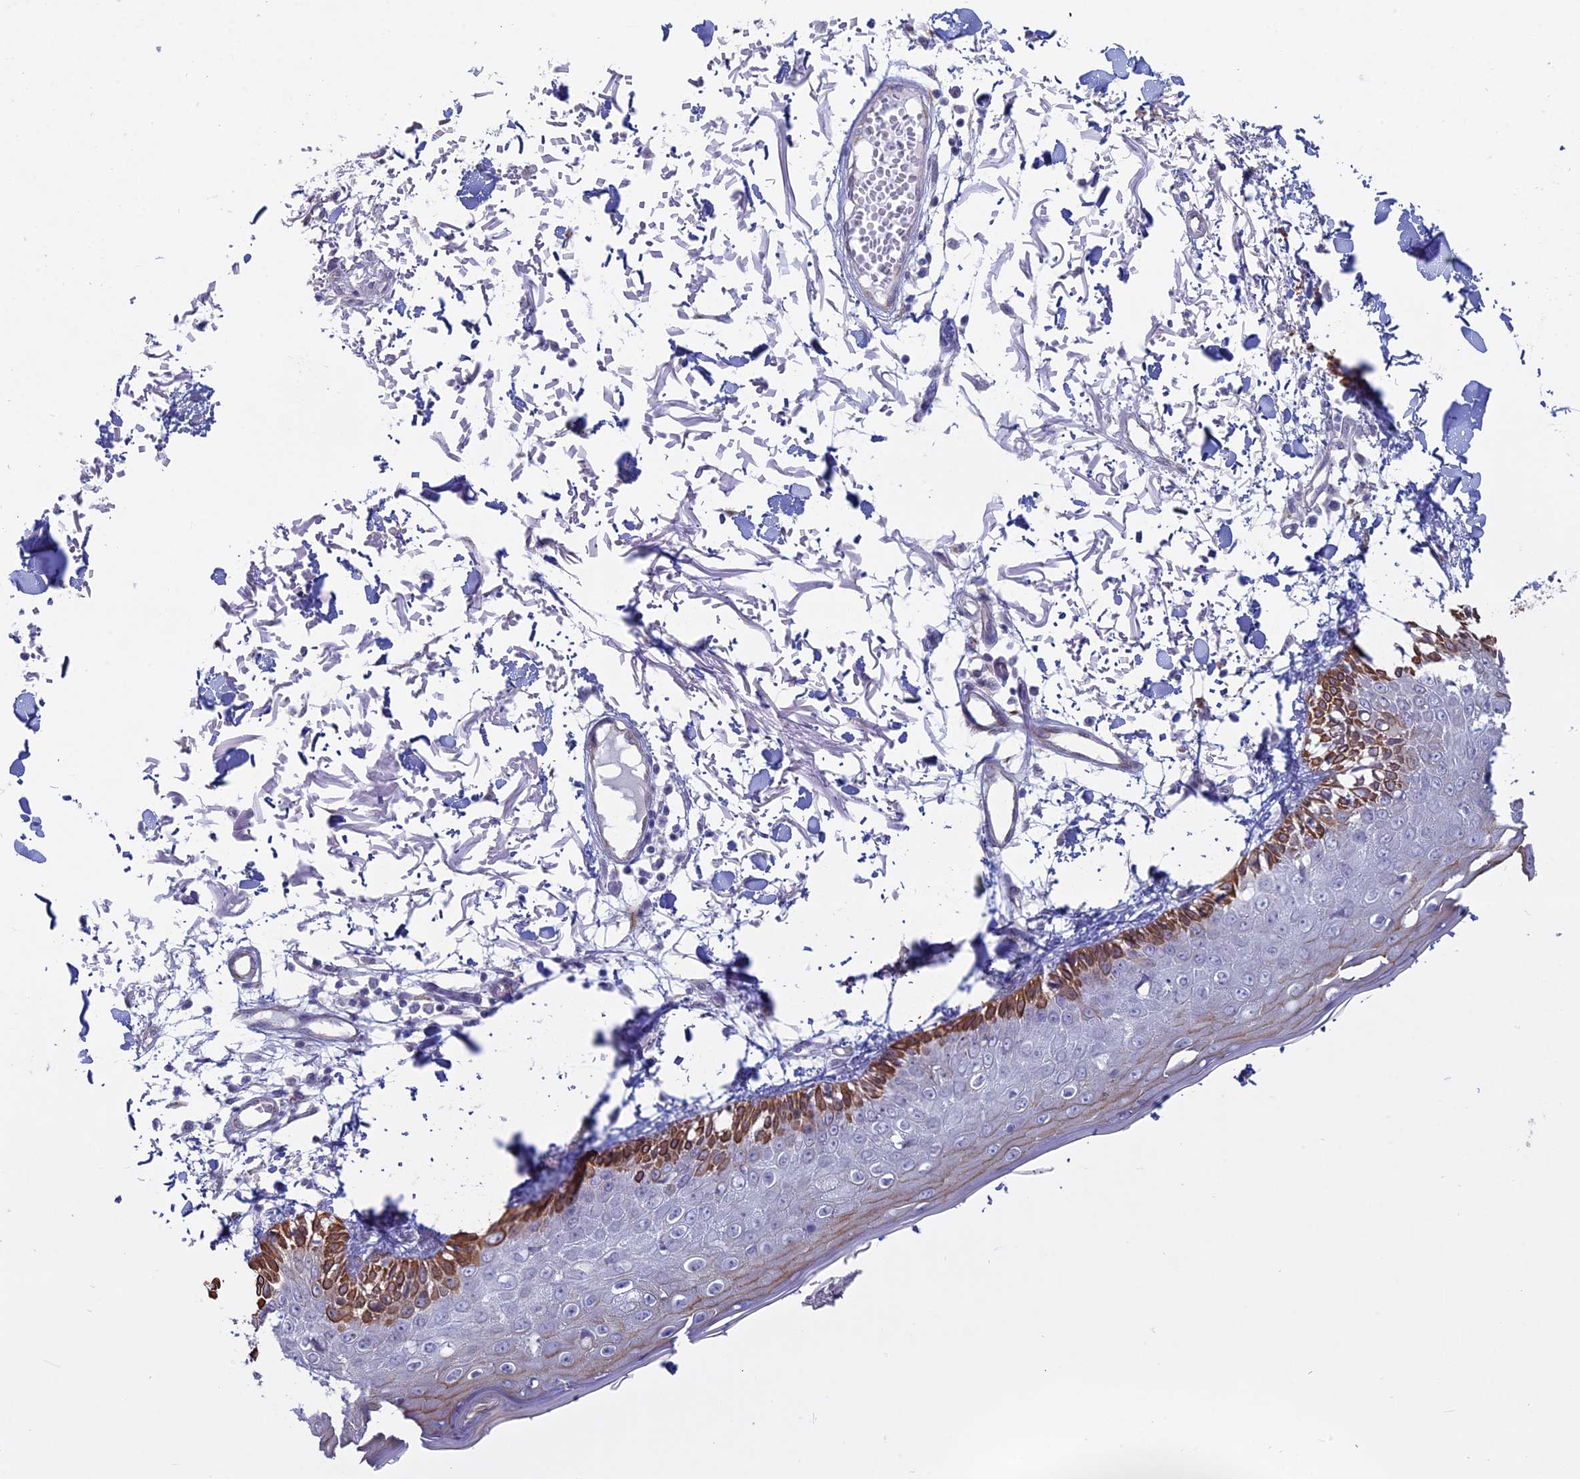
{"staining": {"intensity": "negative", "quantity": "none", "location": "none"}, "tissue": "skin", "cell_type": "Fibroblasts", "image_type": "normal", "snomed": [{"axis": "morphology", "description": "Normal tissue, NOS"}, {"axis": "morphology", "description": "Squamous cell carcinoma, NOS"}, {"axis": "topography", "description": "Skin"}, {"axis": "topography", "description": "Peripheral nerve tissue"}], "caption": "This is an immunohistochemistry image of normal human skin. There is no staining in fibroblasts.", "gene": "MYO5B", "patient": {"sex": "male", "age": 83}}